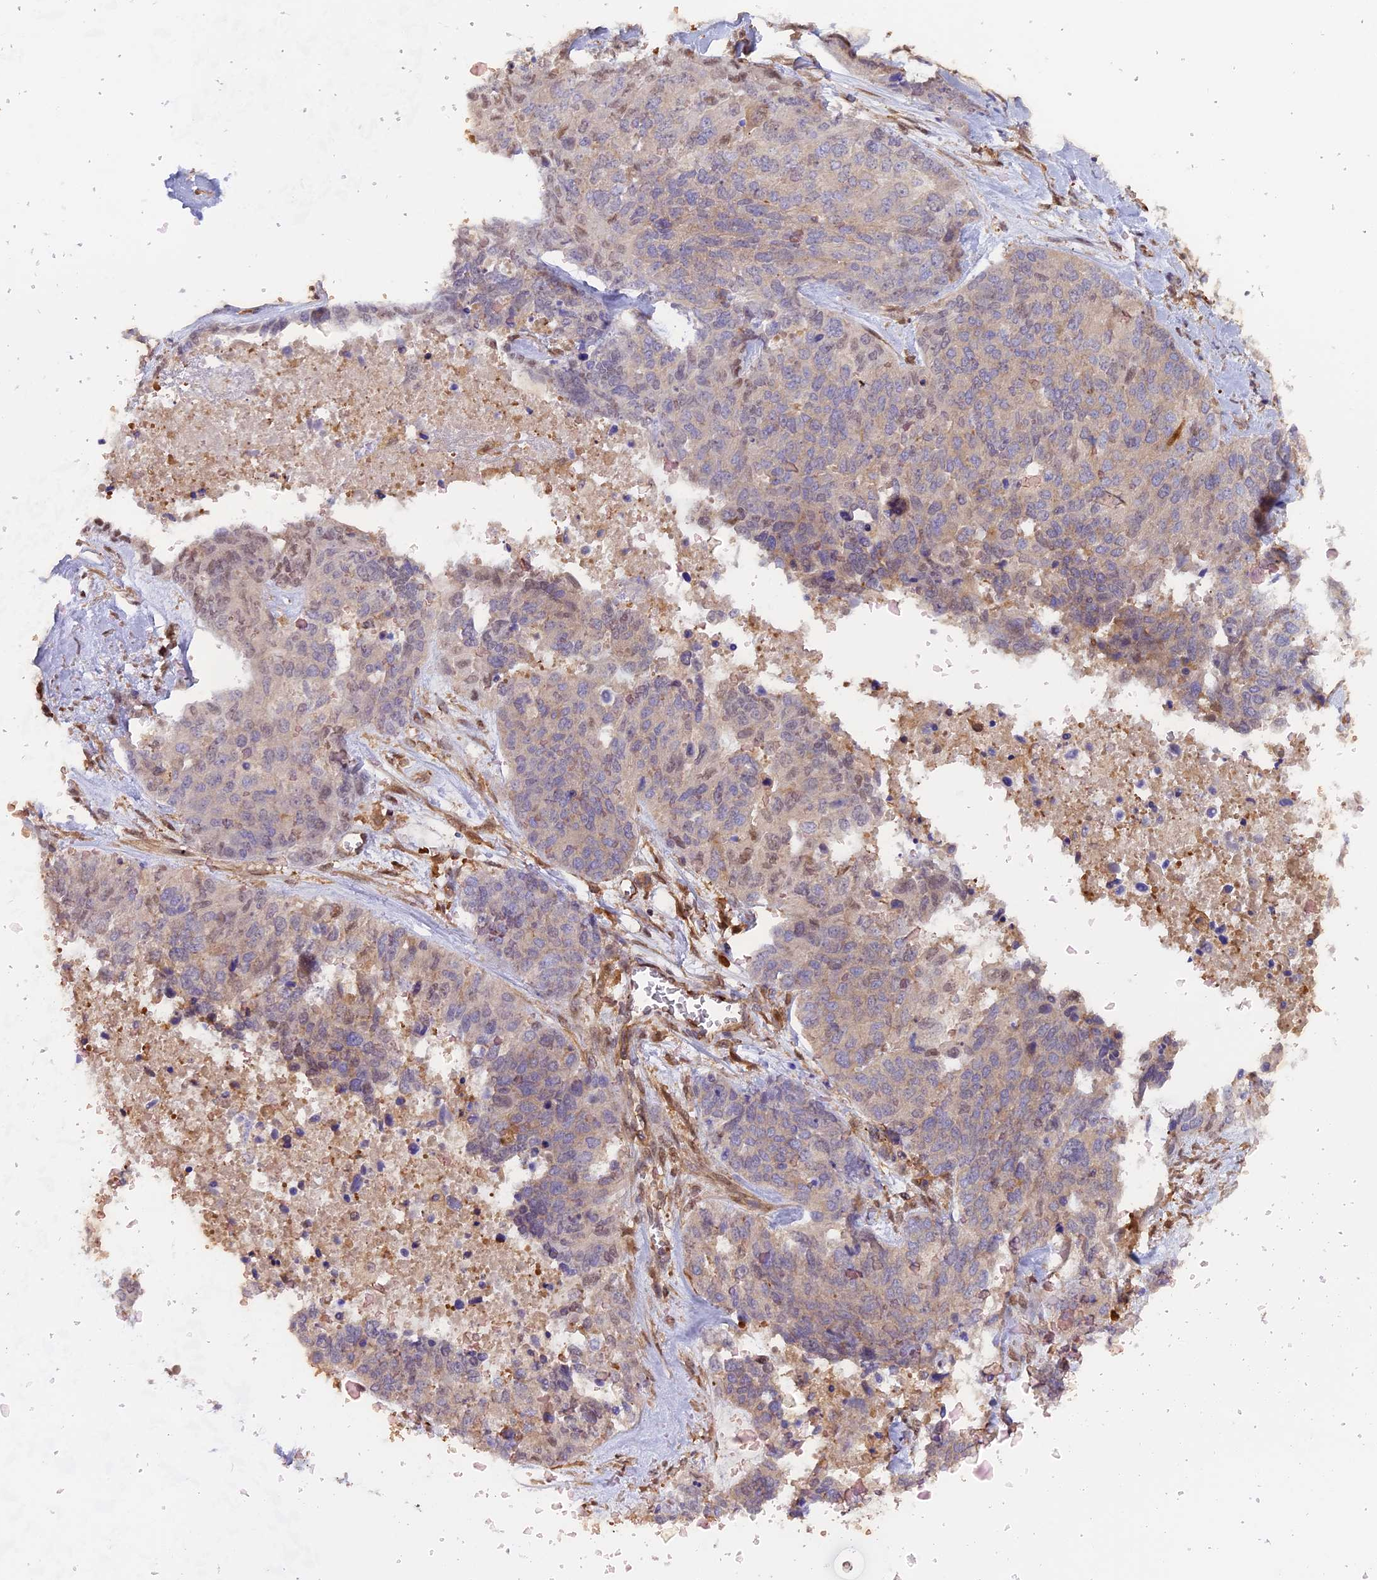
{"staining": {"intensity": "negative", "quantity": "none", "location": "none"}, "tissue": "ovarian cancer", "cell_type": "Tumor cells", "image_type": "cancer", "snomed": [{"axis": "morphology", "description": "Cystadenocarcinoma, serous, NOS"}, {"axis": "topography", "description": "Ovary"}], "caption": "Tumor cells are negative for protein expression in human serous cystadenocarcinoma (ovarian). (Stains: DAB (3,3'-diaminobenzidine) IHC with hematoxylin counter stain, Microscopy: brightfield microscopy at high magnification).", "gene": "FAM118B", "patient": {"sex": "female", "age": 44}}